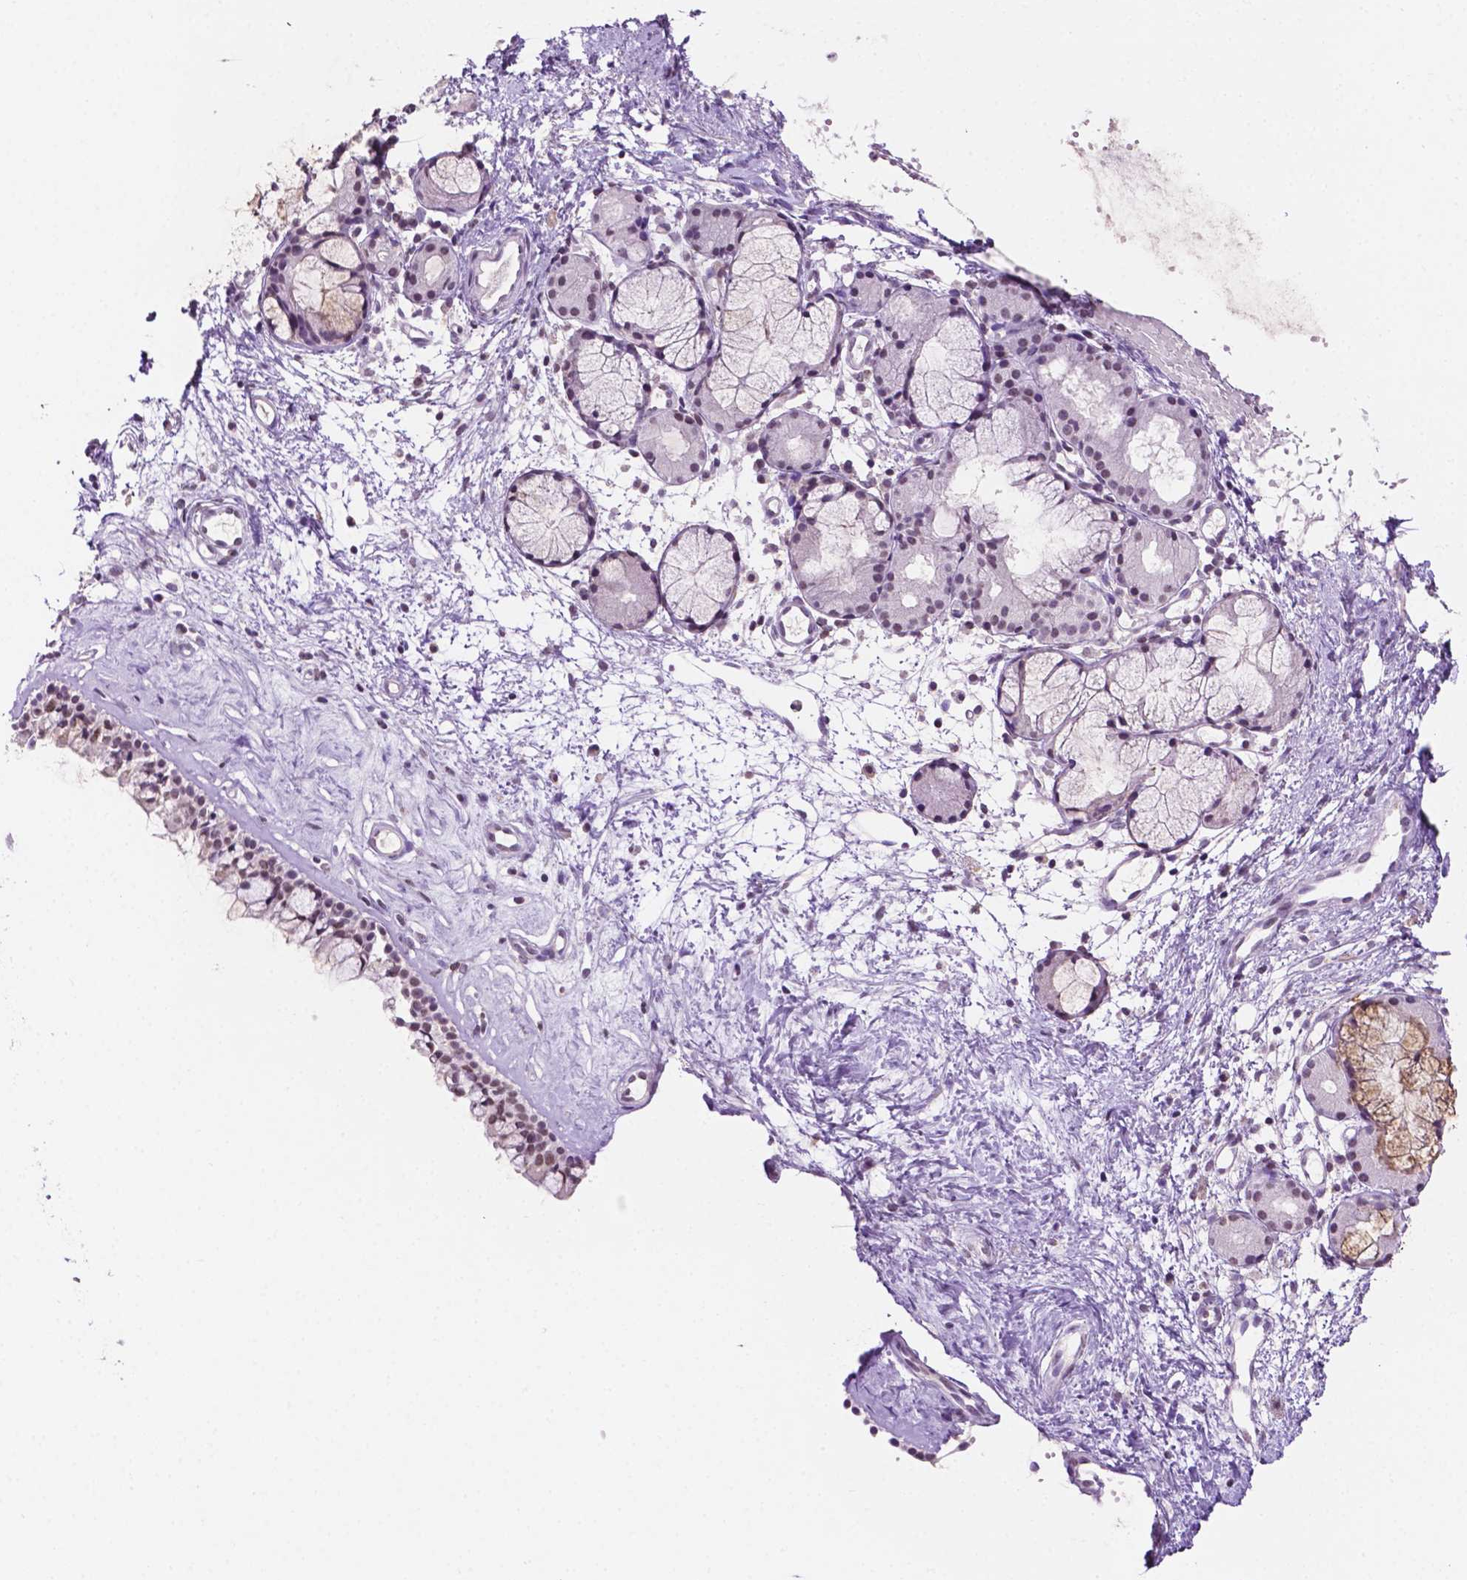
{"staining": {"intensity": "moderate", "quantity": ">75%", "location": "nuclear"}, "tissue": "nasopharynx", "cell_type": "Respiratory epithelial cells", "image_type": "normal", "snomed": [{"axis": "morphology", "description": "Normal tissue, NOS"}, {"axis": "topography", "description": "Nasopharynx"}], "caption": "The histopathology image demonstrates a brown stain indicating the presence of a protein in the nuclear of respiratory epithelial cells in nasopharynx. Immunohistochemistry (ihc) stains the protein of interest in brown and the nuclei are stained blue.", "gene": "PTPN6", "patient": {"sex": "female", "age": 52}}